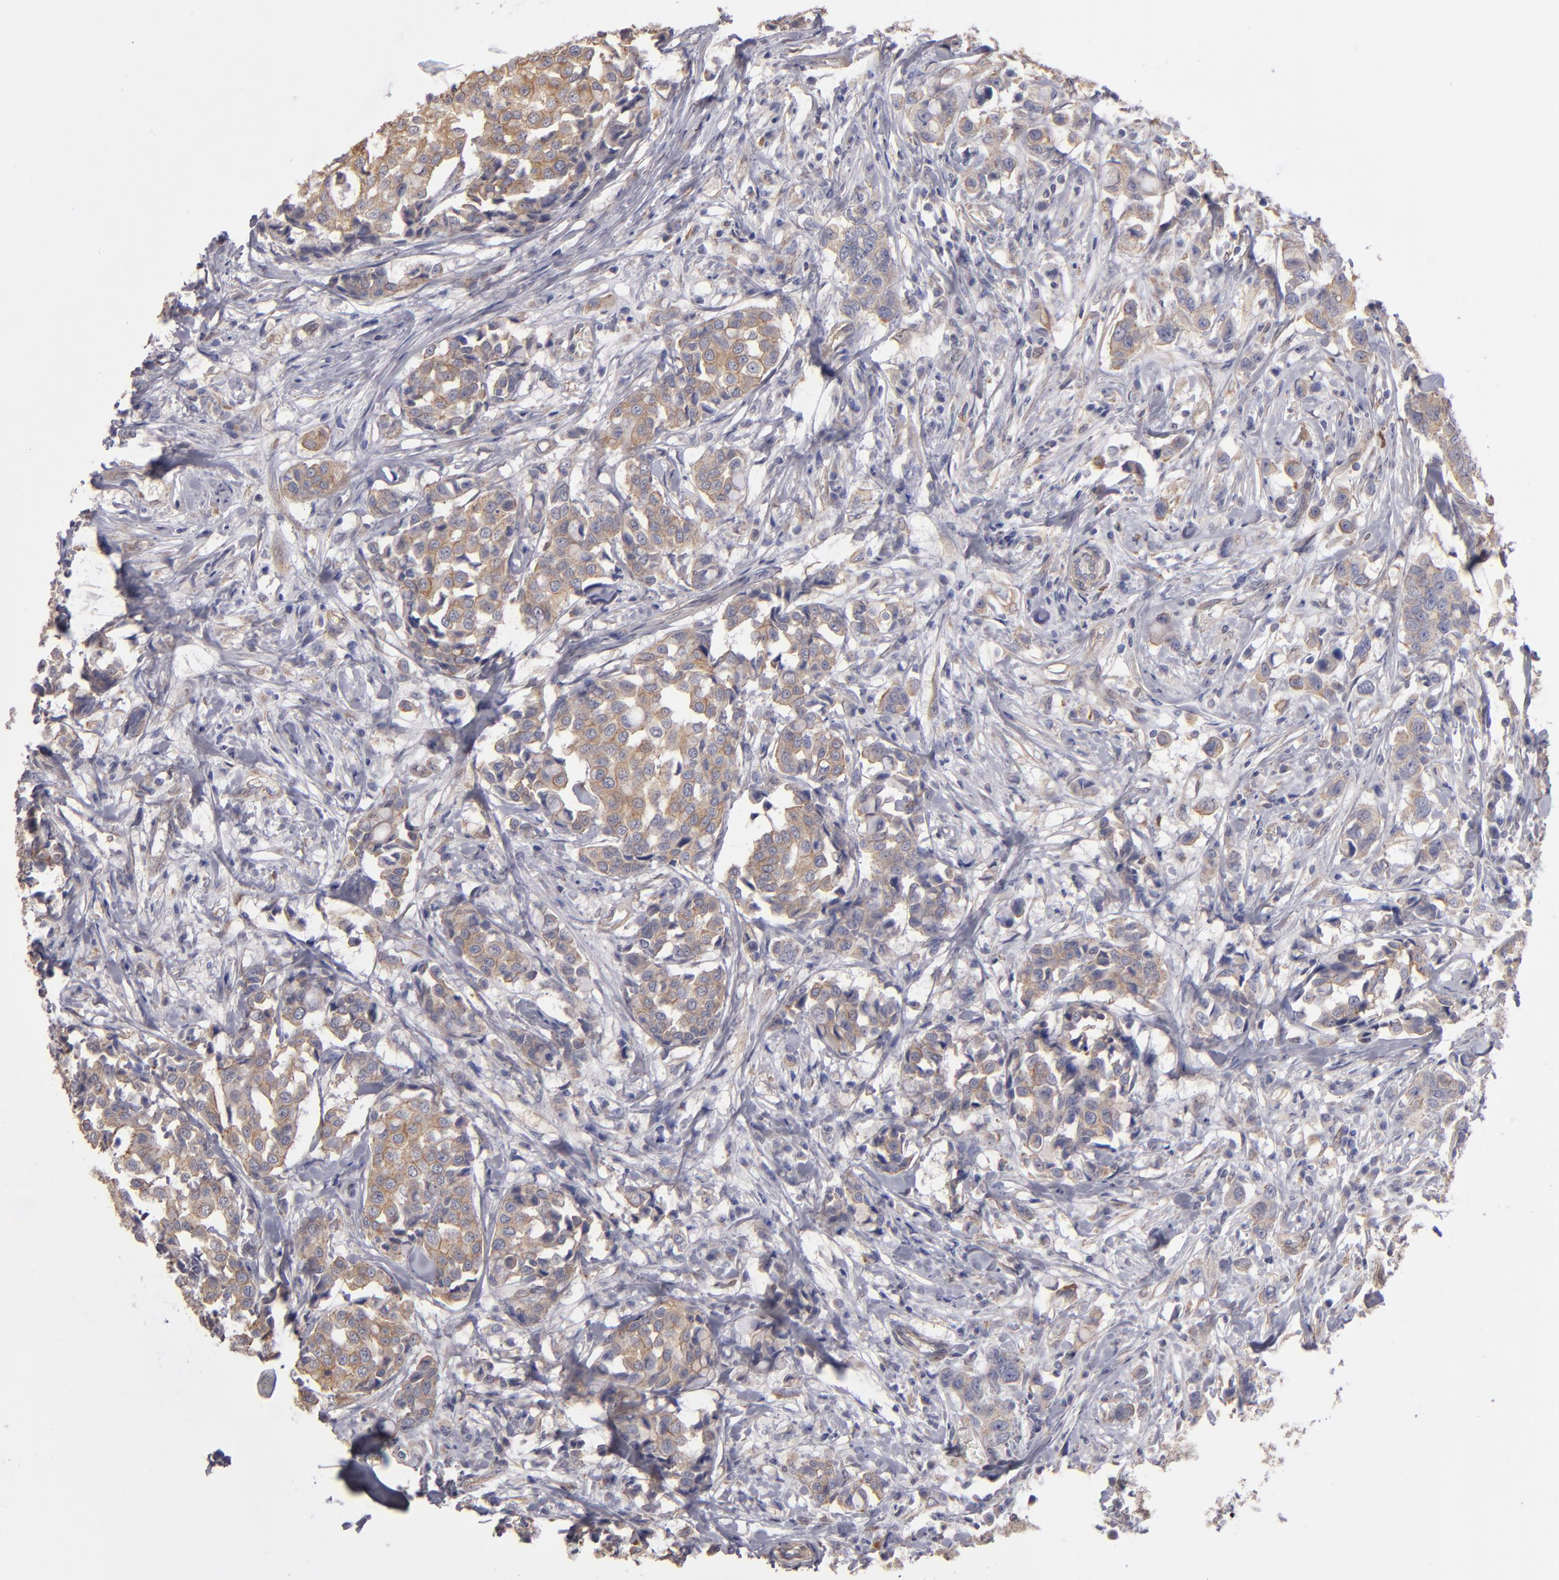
{"staining": {"intensity": "weak", "quantity": ">75%", "location": "cytoplasmic/membranous"}, "tissue": "breast cancer", "cell_type": "Tumor cells", "image_type": "cancer", "snomed": [{"axis": "morphology", "description": "Duct carcinoma"}, {"axis": "topography", "description": "Breast"}], "caption": "A brown stain labels weak cytoplasmic/membranous positivity of a protein in human breast cancer (invasive ductal carcinoma) tumor cells.", "gene": "NDRG2", "patient": {"sex": "female", "age": 27}}